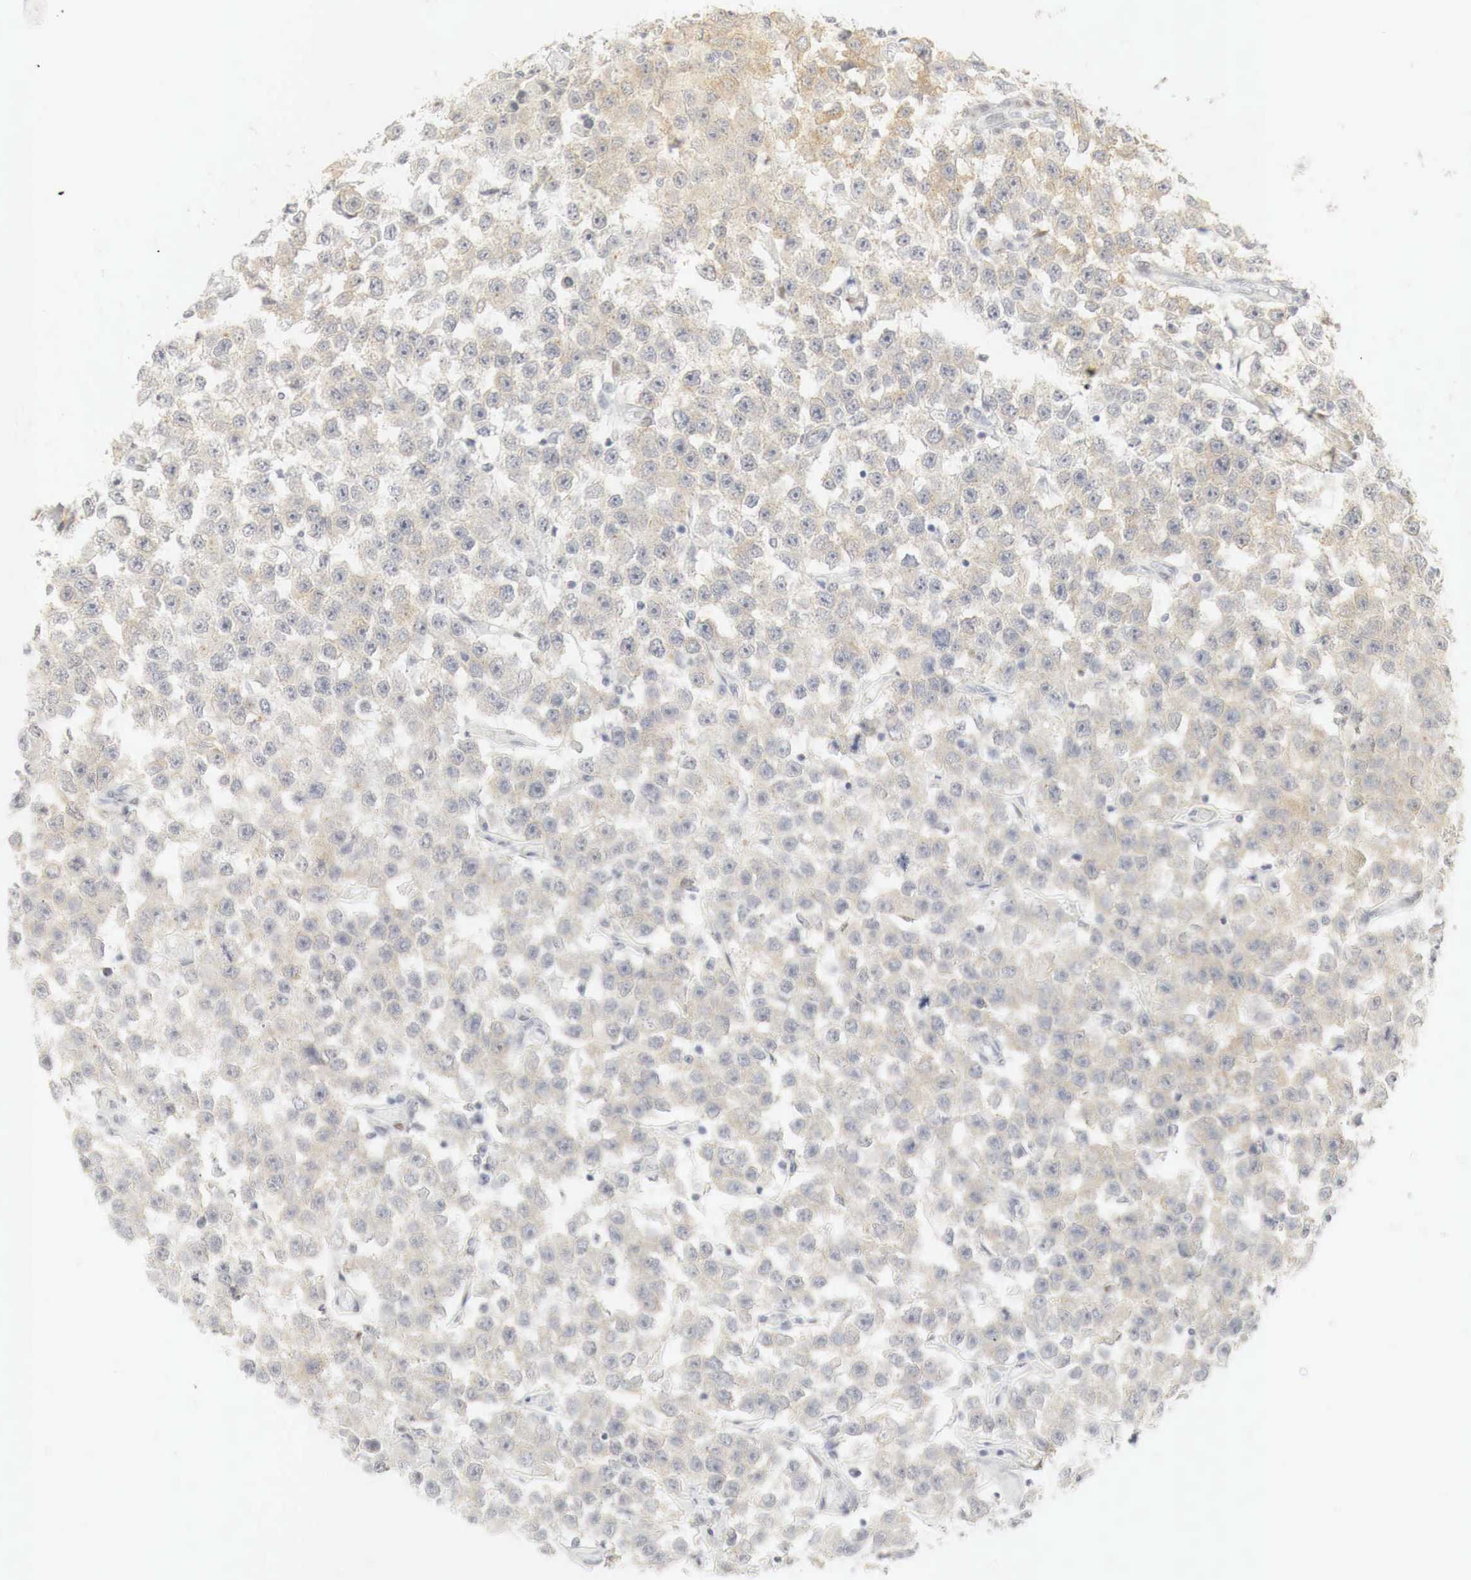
{"staining": {"intensity": "weak", "quantity": "25%-75%", "location": "cytoplasmic/membranous"}, "tissue": "testis cancer", "cell_type": "Tumor cells", "image_type": "cancer", "snomed": [{"axis": "morphology", "description": "Seminoma, NOS"}, {"axis": "topography", "description": "Testis"}], "caption": "Seminoma (testis) was stained to show a protein in brown. There is low levels of weak cytoplasmic/membranous staining in about 25%-75% of tumor cells.", "gene": "TP63", "patient": {"sex": "male", "age": 52}}